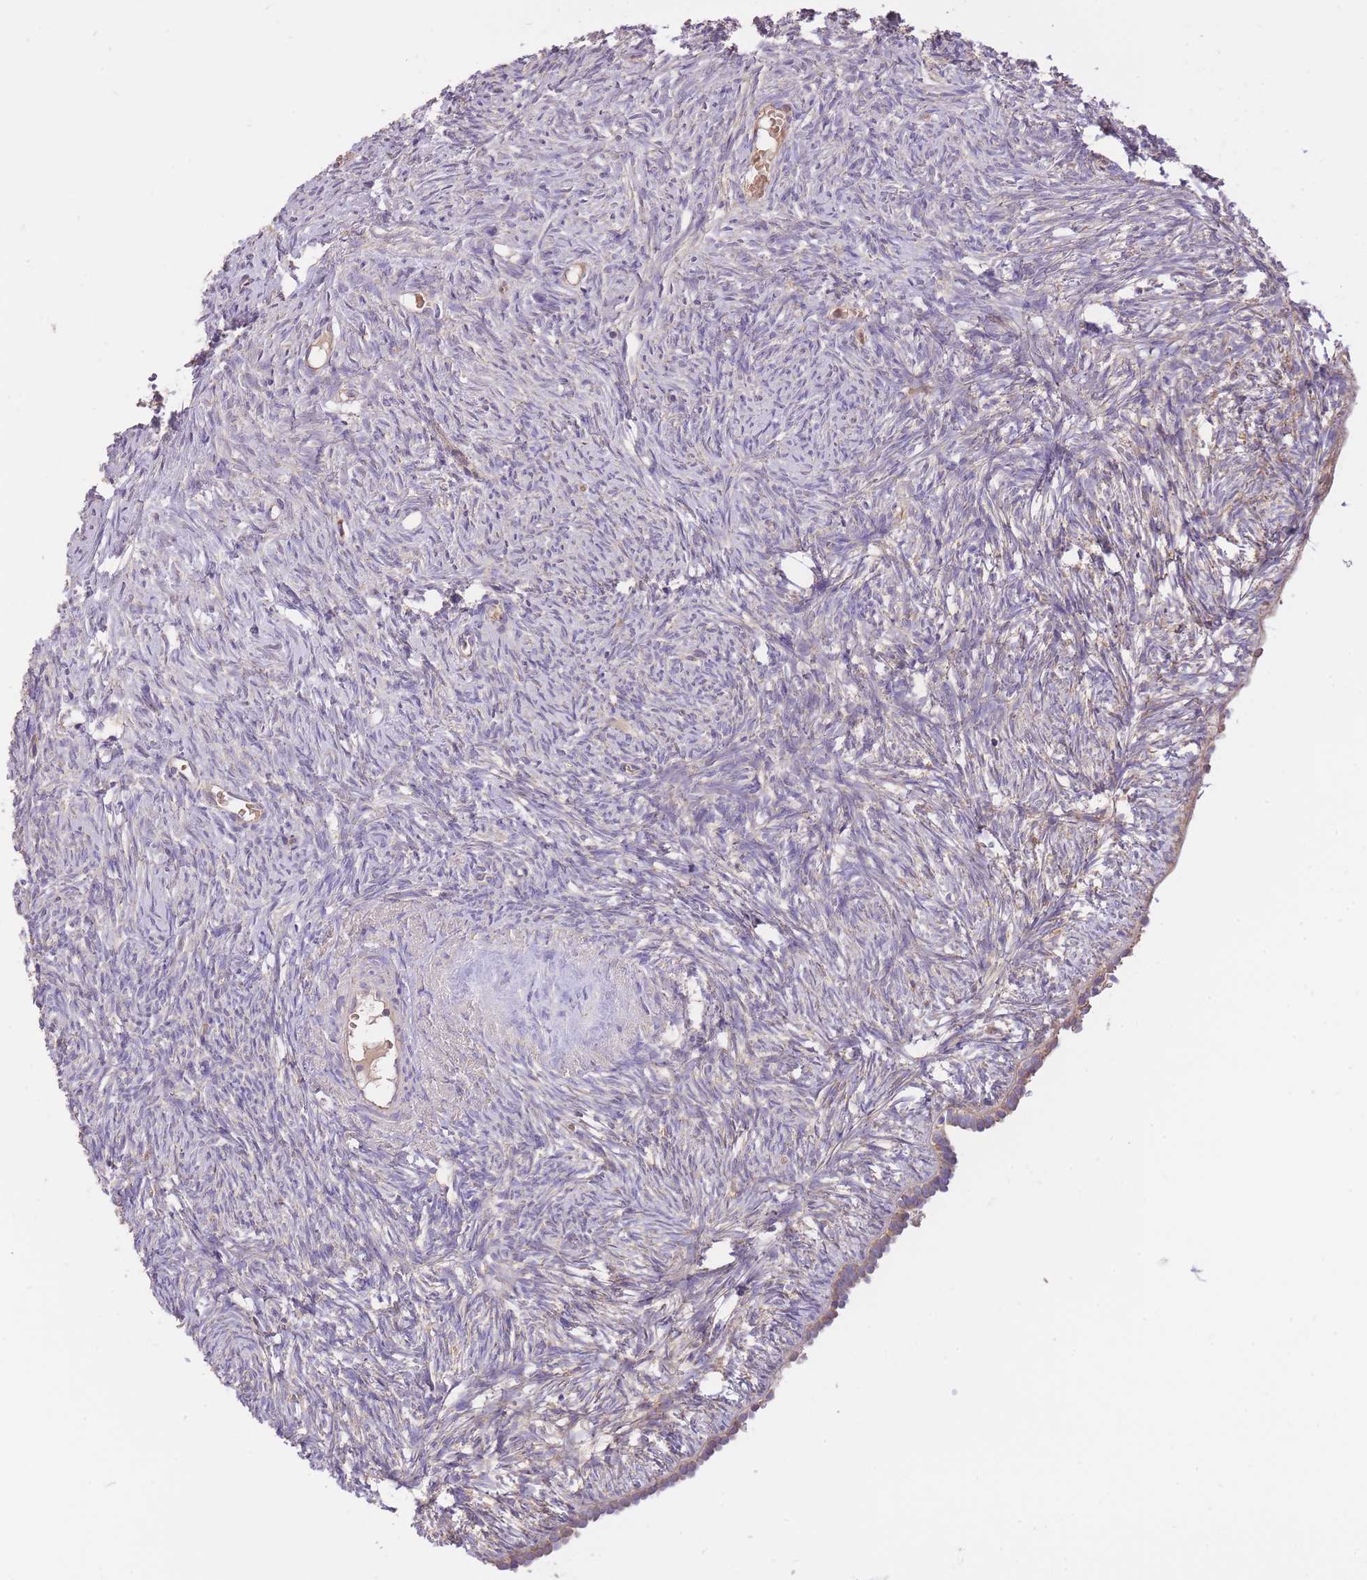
{"staining": {"intensity": "negative", "quantity": "none", "location": "none"}, "tissue": "ovary", "cell_type": "Ovarian stroma cells", "image_type": "normal", "snomed": [{"axis": "morphology", "description": "Normal tissue, NOS"}, {"axis": "topography", "description": "Ovary"}], "caption": "This micrograph is of benign ovary stained with immunohistochemistry to label a protein in brown with the nuclei are counter-stained blue. There is no positivity in ovarian stroma cells. Brightfield microscopy of immunohistochemistry stained with DAB (brown) and hematoxylin (blue), captured at high magnification.", "gene": "PREP", "patient": {"sex": "female", "age": 51}}